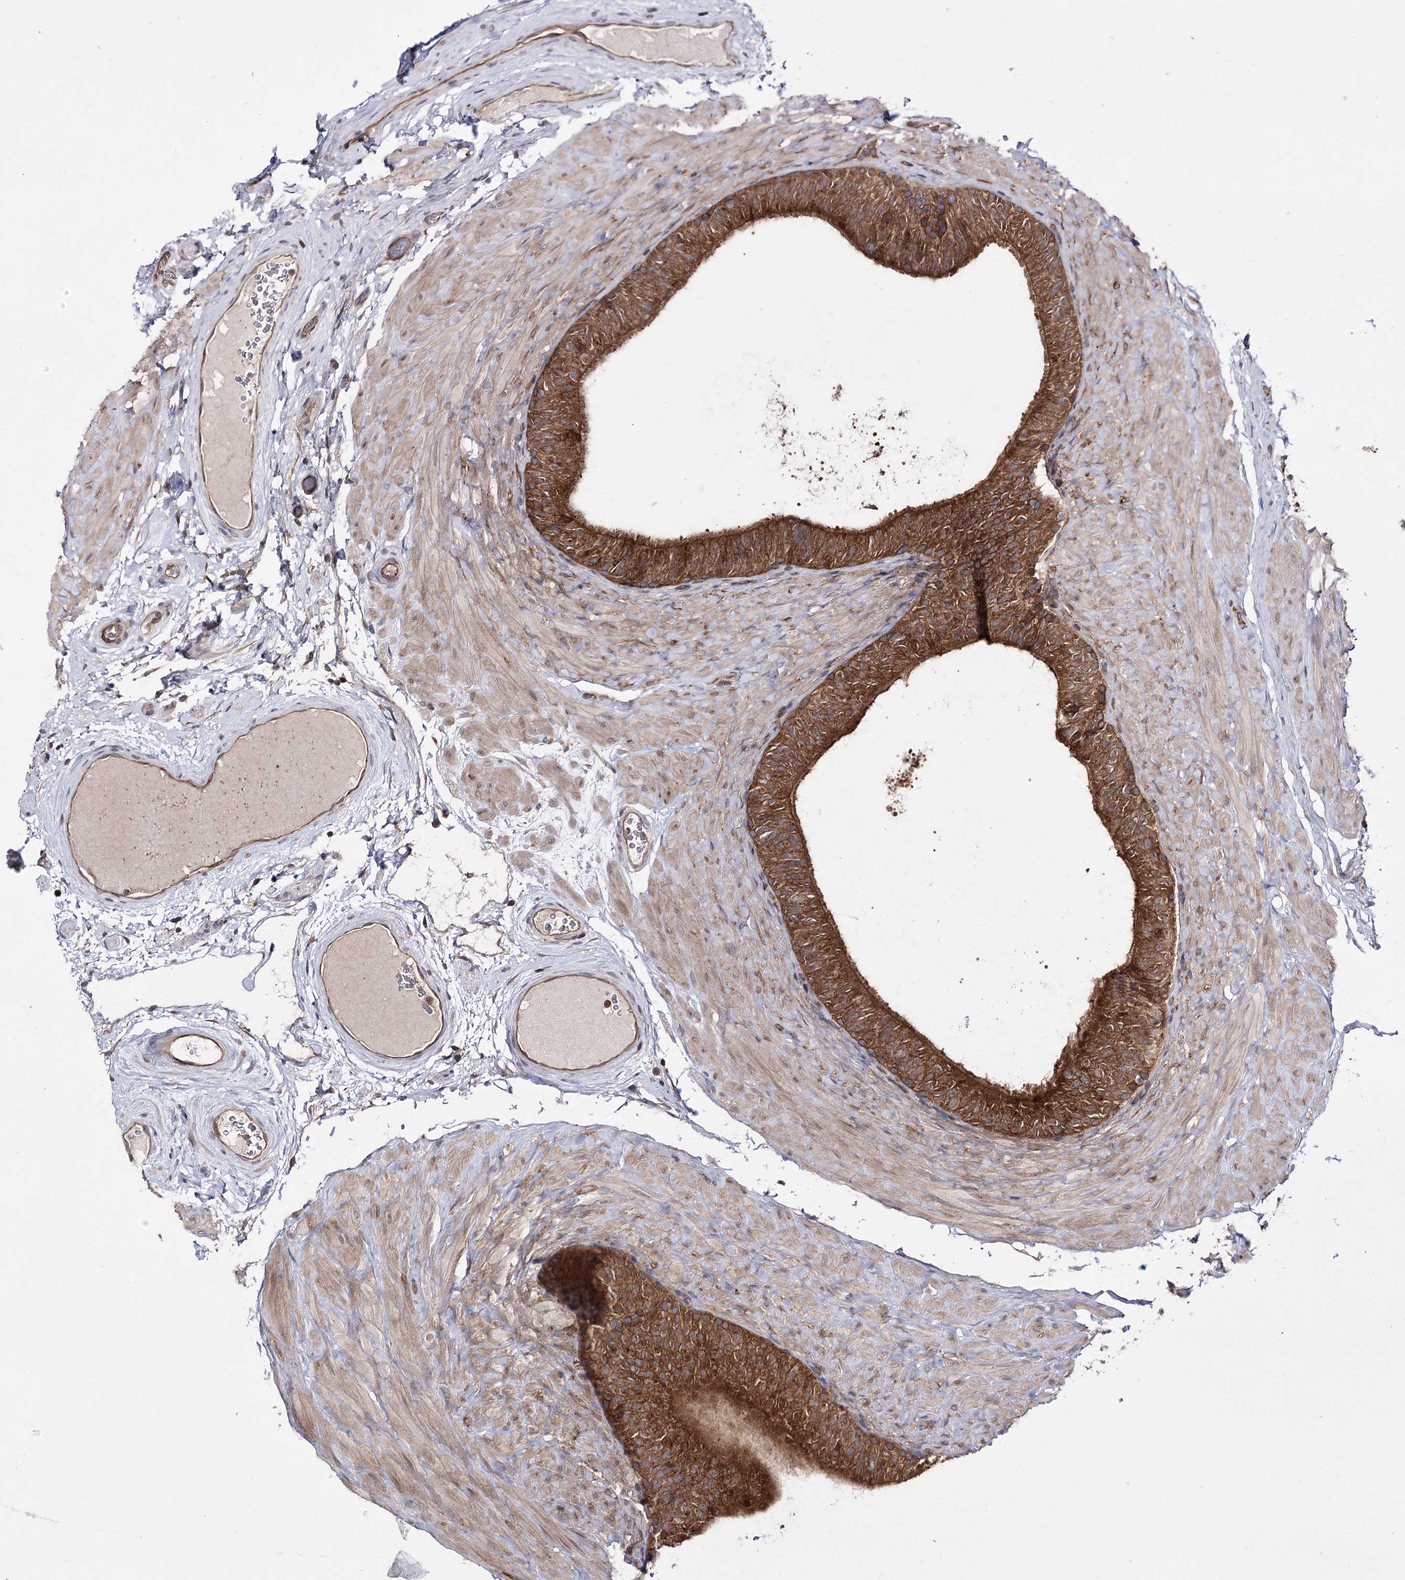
{"staining": {"intensity": "strong", "quantity": ">75%", "location": "cytoplasmic/membranous"}, "tissue": "epididymis", "cell_type": "Glandular cells", "image_type": "normal", "snomed": [{"axis": "morphology", "description": "Normal tissue, NOS"}, {"axis": "topography", "description": "Epididymis"}], "caption": "Strong cytoplasmic/membranous staining for a protein is present in approximately >75% of glandular cells of normal epididymis using IHC.", "gene": "BCR", "patient": {"sex": "male", "age": 49}}